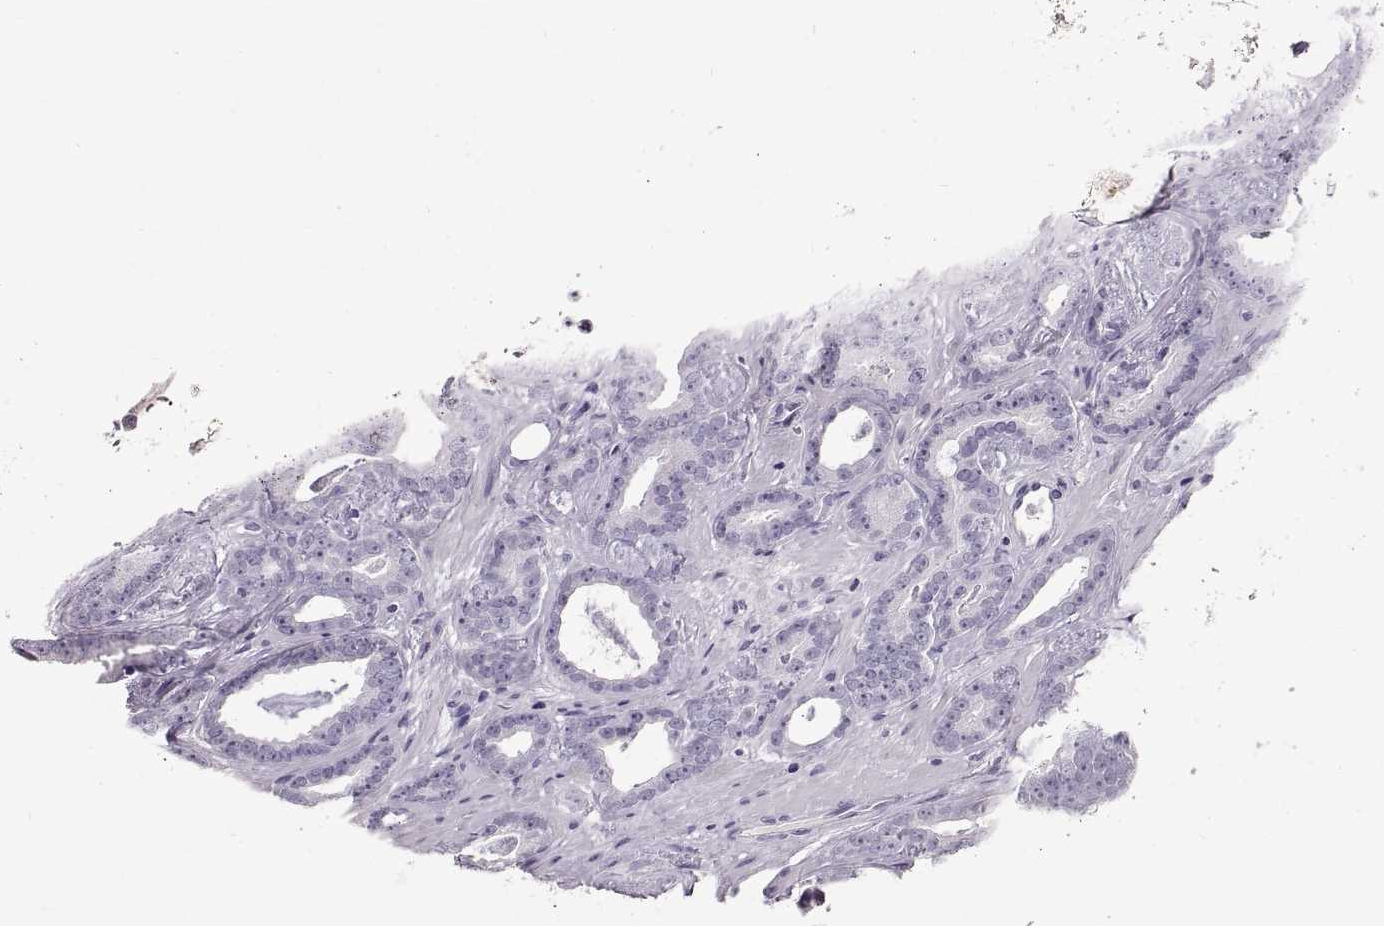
{"staining": {"intensity": "negative", "quantity": "none", "location": "none"}, "tissue": "prostate cancer", "cell_type": "Tumor cells", "image_type": "cancer", "snomed": [{"axis": "morphology", "description": "Adenocarcinoma, Medium grade"}, {"axis": "topography", "description": "Prostate and seminal vesicle, NOS"}, {"axis": "topography", "description": "Prostate"}], "caption": "Tumor cells show no significant protein positivity in prostate medium-grade adenocarcinoma.", "gene": "WFDC8", "patient": {"sex": "male", "age": 54}}